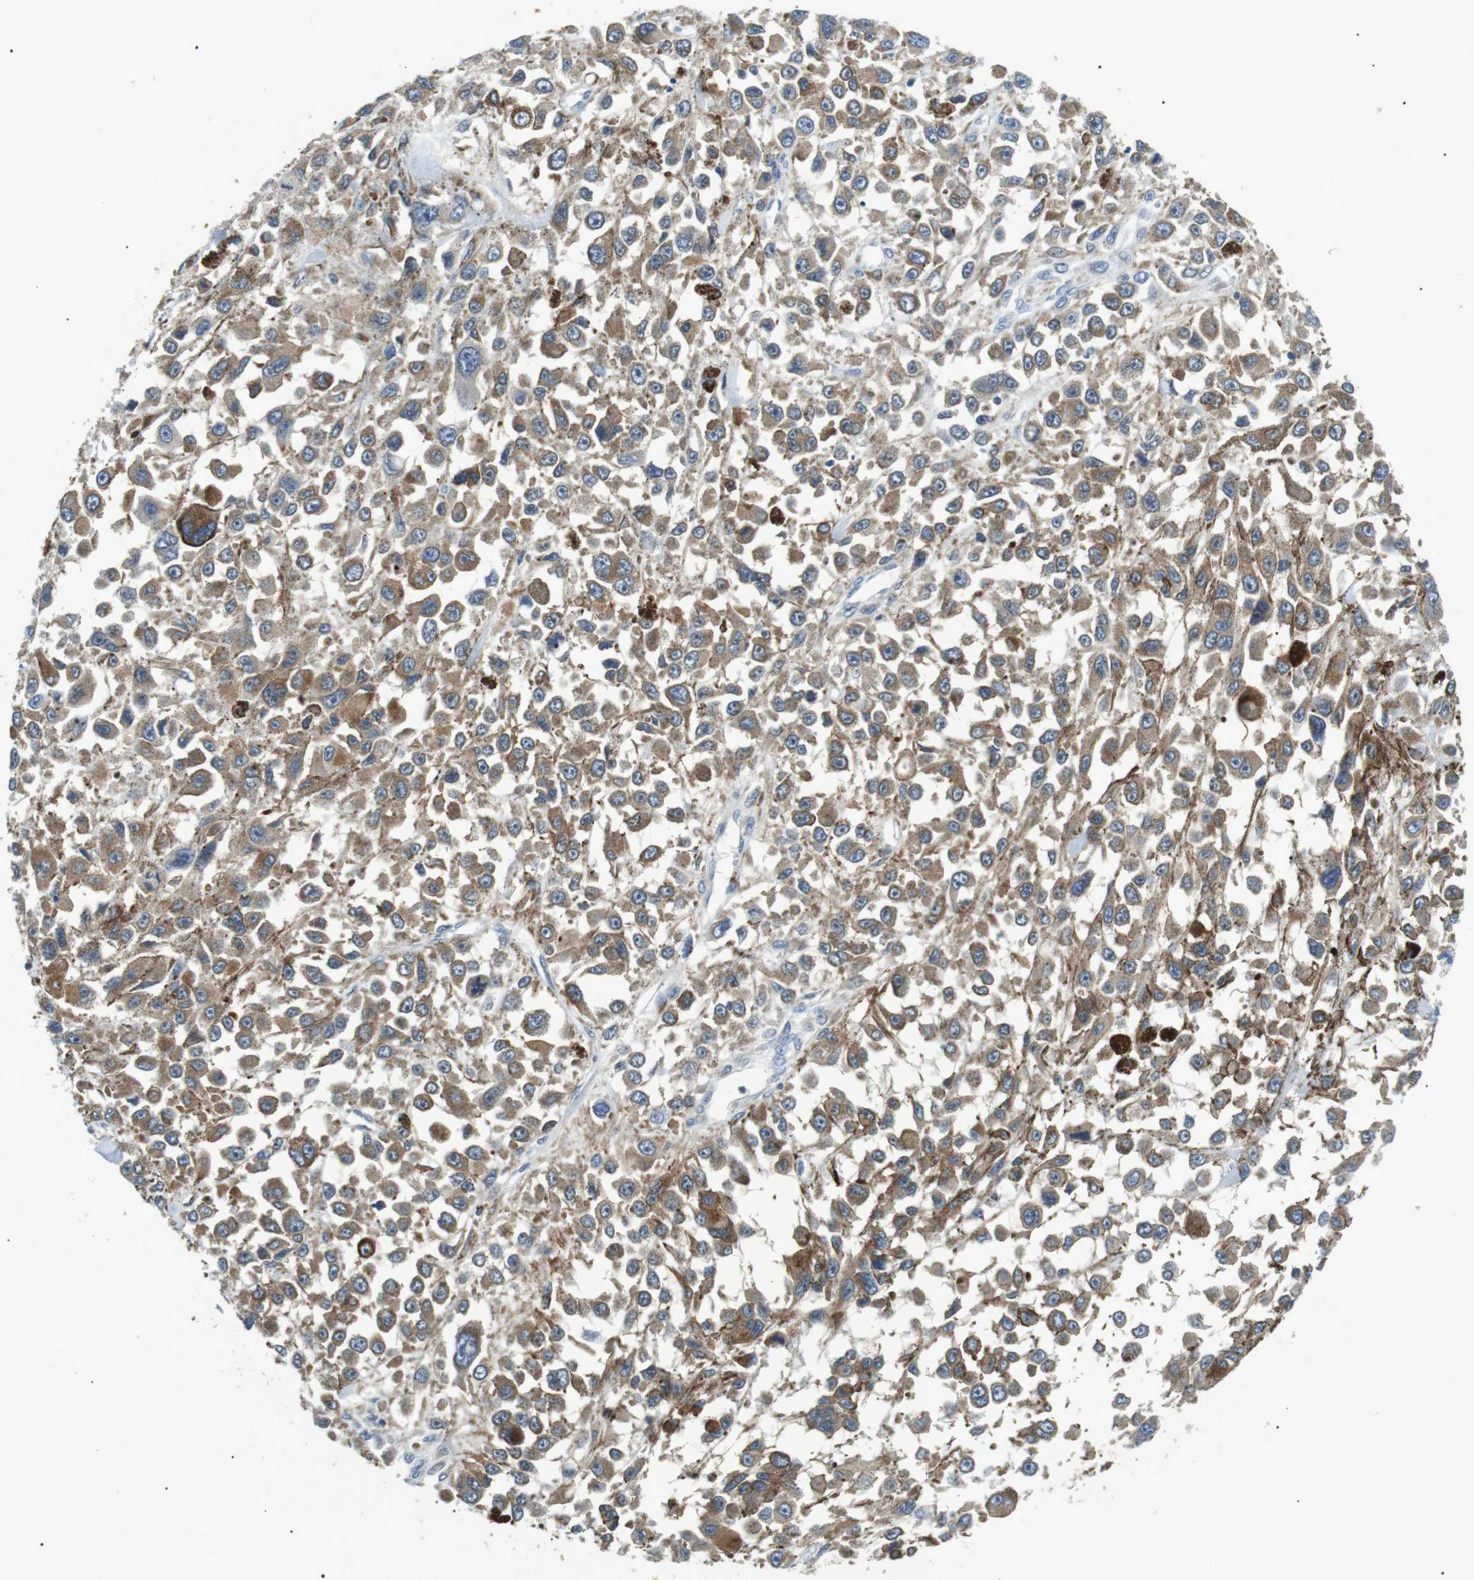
{"staining": {"intensity": "moderate", "quantity": ">75%", "location": "cytoplasmic/membranous"}, "tissue": "melanoma", "cell_type": "Tumor cells", "image_type": "cancer", "snomed": [{"axis": "morphology", "description": "Malignant melanoma, Metastatic site"}, {"axis": "topography", "description": "Lymph node"}], "caption": "Brown immunohistochemical staining in human melanoma reveals moderate cytoplasmic/membranous positivity in about >75% of tumor cells.", "gene": "RAB9A", "patient": {"sex": "male", "age": 59}}